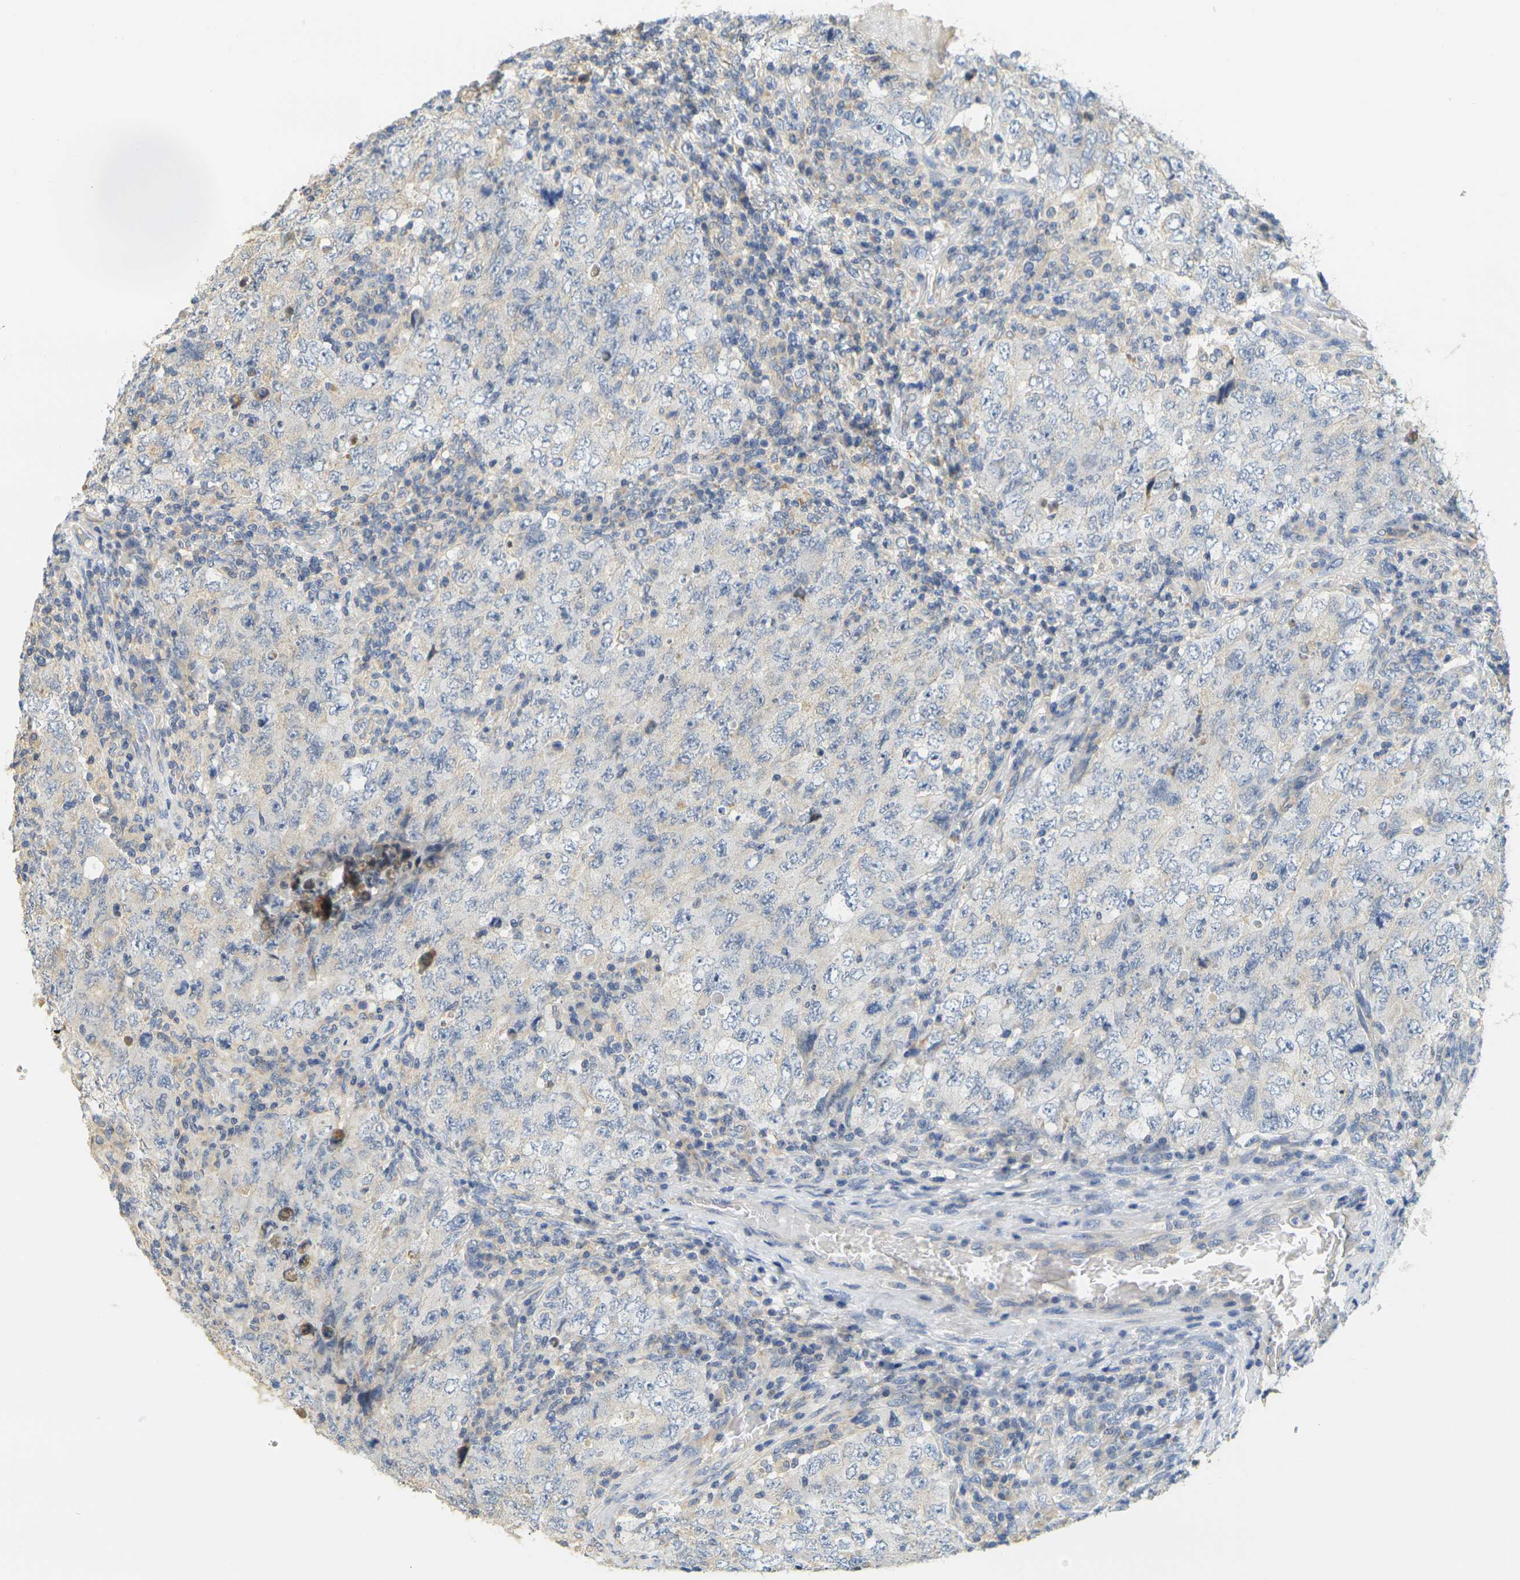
{"staining": {"intensity": "negative", "quantity": "none", "location": "none"}, "tissue": "testis cancer", "cell_type": "Tumor cells", "image_type": "cancer", "snomed": [{"axis": "morphology", "description": "Carcinoma, Embryonal, NOS"}, {"axis": "topography", "description": "Testis"}], "caption": "IHC histopathology image of testis embryonal carcinoma stained for a protein (brown), which displays no positivity in tumor cells.", "gene": "GDAP1", "patient": {"sex": "male", "age": 26}}